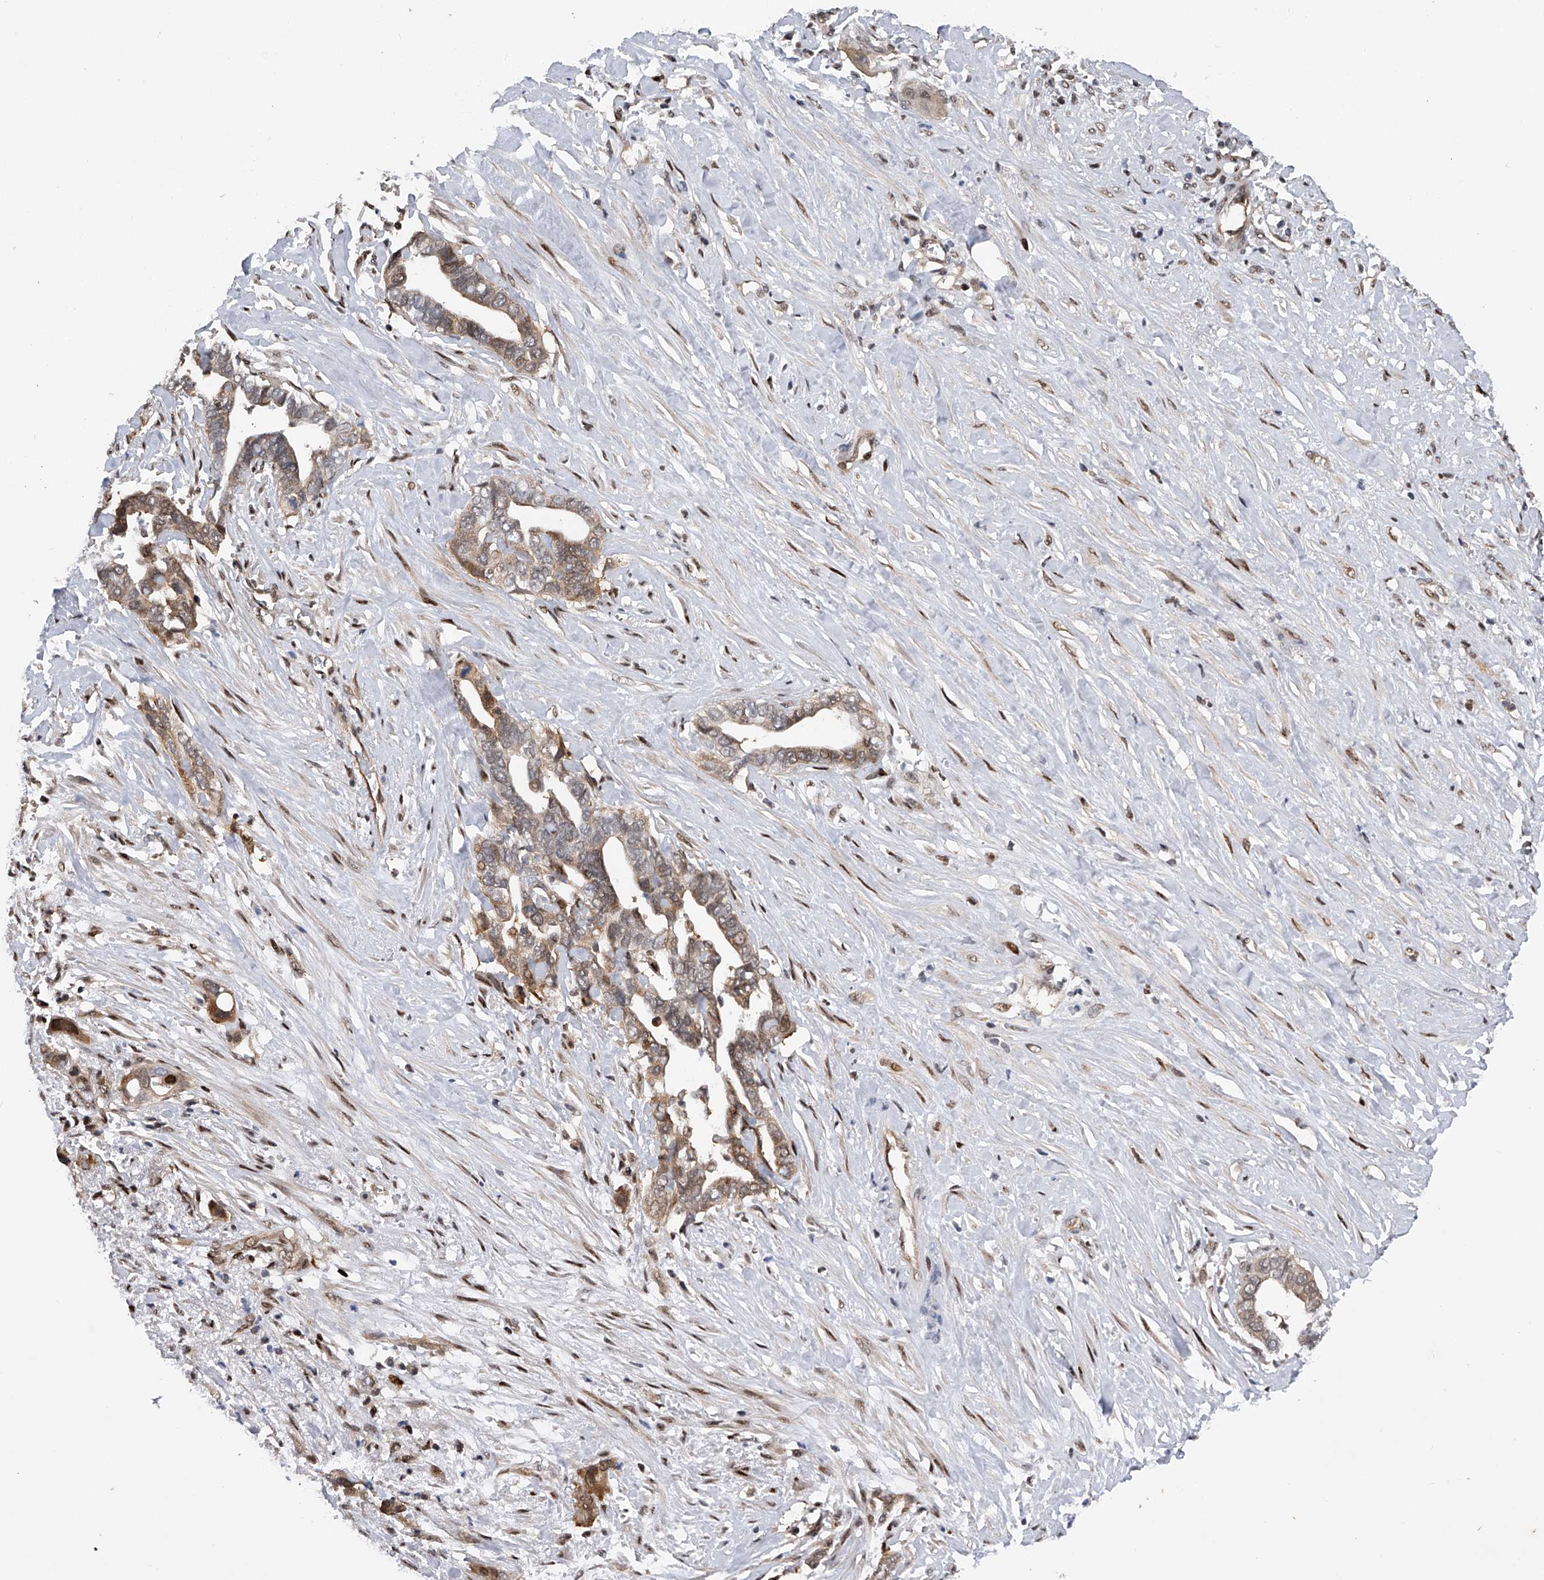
{"staining": {"intensity": "moderate", "quantity": "<25%", "location": "cytoplasmic/membranous,nuclear"}, "tissue": "liver cancer", "cell_type": "Tumor cells", "image_type": "cancer", "snomed": [{"axis": "morphology", "description": "Cholangiocarcinoma"}, {"axis": "topography", "description": "Liver"}], "caption": "Liver cancer (cholangiocarcinoma) was stained to show a protein in brown. There is low levels of moderate cytoplasmic/membranous and nuclear positivity in about <25% of tumor cells.", "gene": "RWDD2A", "patient": {"sex": "female", "age": 79}}